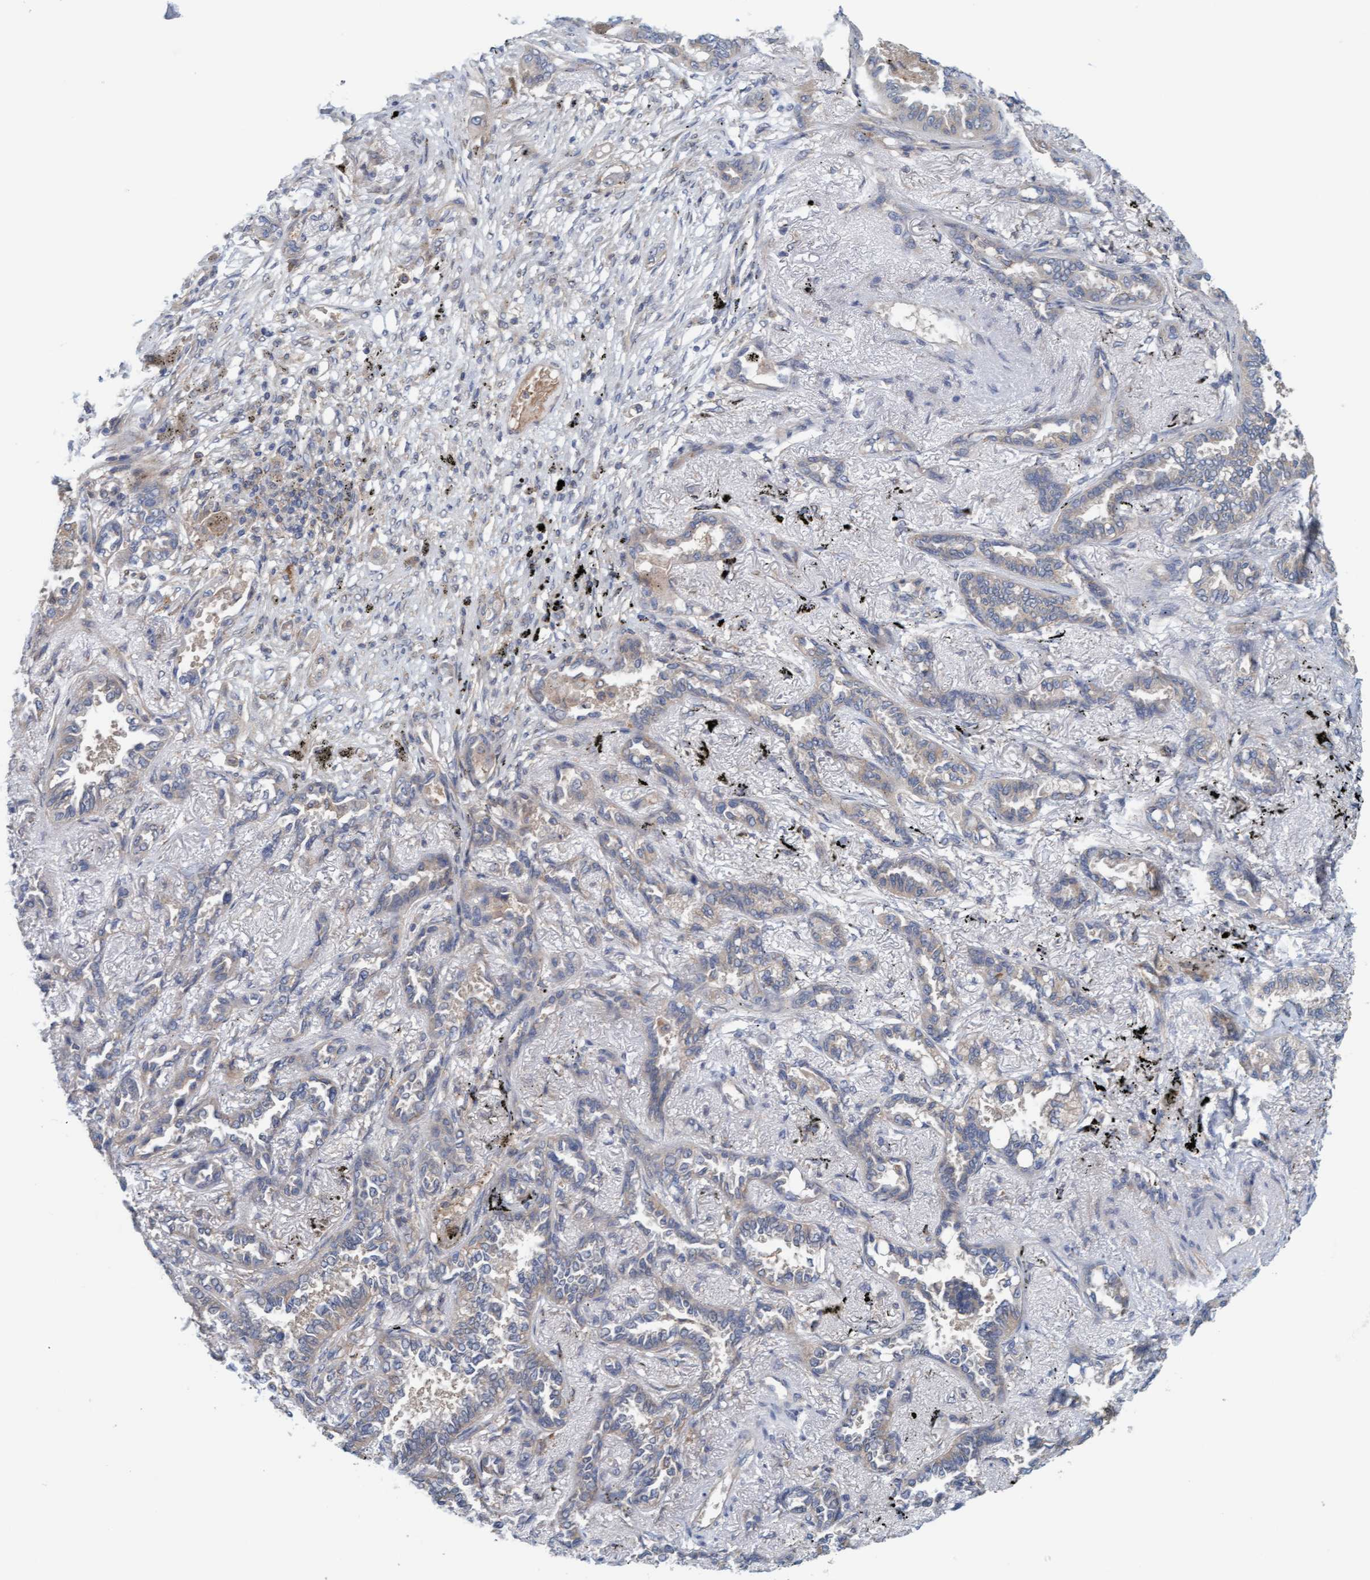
{"staining": {"intensity": "weak", "quantity": "<25%", "location": "cytoplasmic/membranous"}, "tissue": "lung cancer", "cell_type": "Tumor cells", "image_type": "cancer", "snomed": [{"axis": "morphology", "description": "Adenocarcinoma, NOS"}, {"axis": "topography", "description": "Lung"}], "caption": "Tumor cells are negative for brown protein staining in lung cancer (adenocarcinoma). Nuclei are stained in blue.", "gene": "UBAP1", "patient": {"sex": "male", "age": 59}}